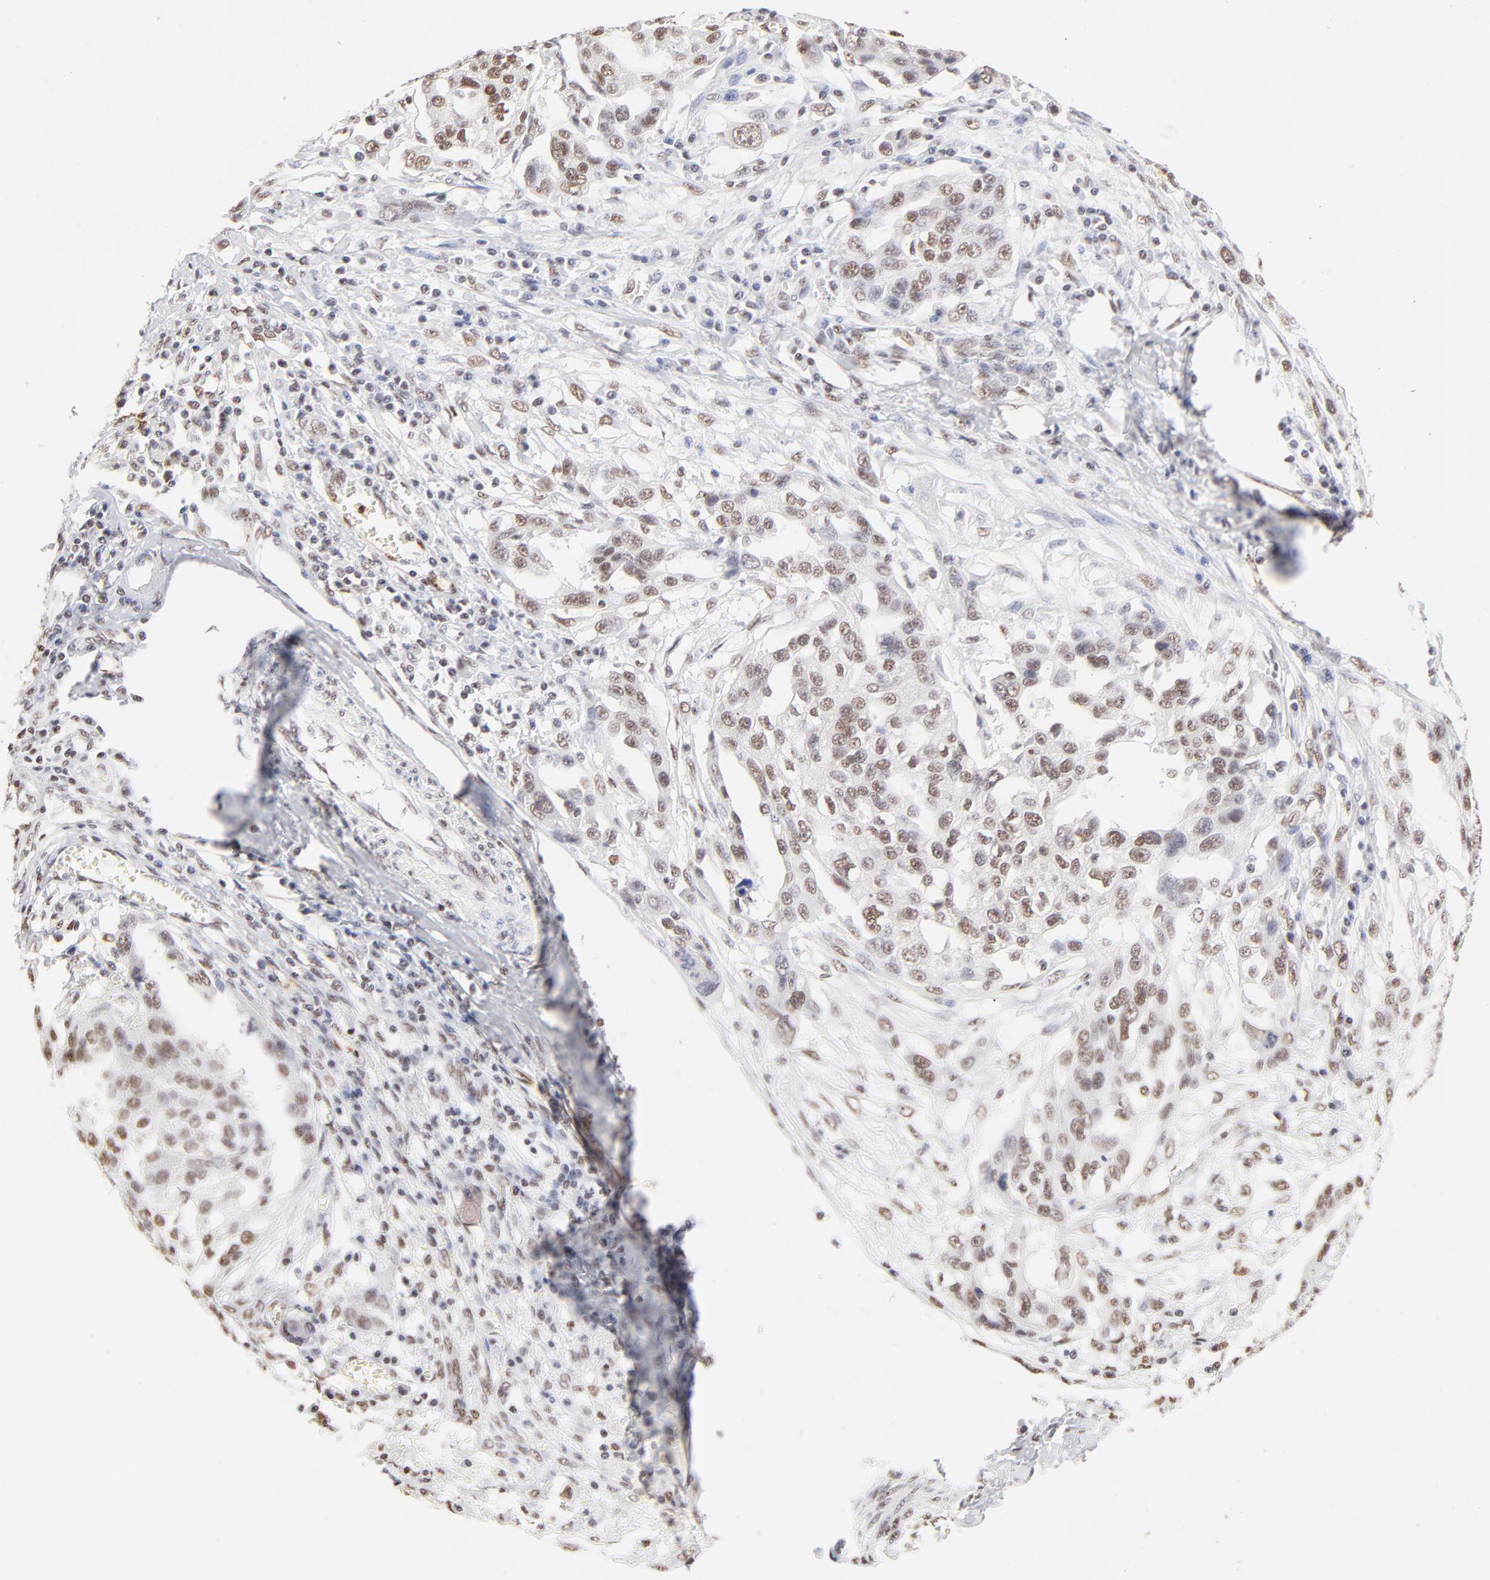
{"staining": {"intensity": "moderate", "quantity": ">75%", "location": "nuclear"}, "tissue": "ovarian cancer", "cell_type": "Tumor cells", "image_type": "cancer", "snomed": [{"axis": "morphology", "description": "Carcinoma, endometroid"}, {"axis": "topography", "description": "Ovary"}], "caption": "Endometroid carcinoma (ovarian) stained with immunohistochemistry exhibits moderate nuclear expression in approximately >75% of tumor cells.", "gene": "TARDBP", "patient": {"sex": "female", "age": 75}}